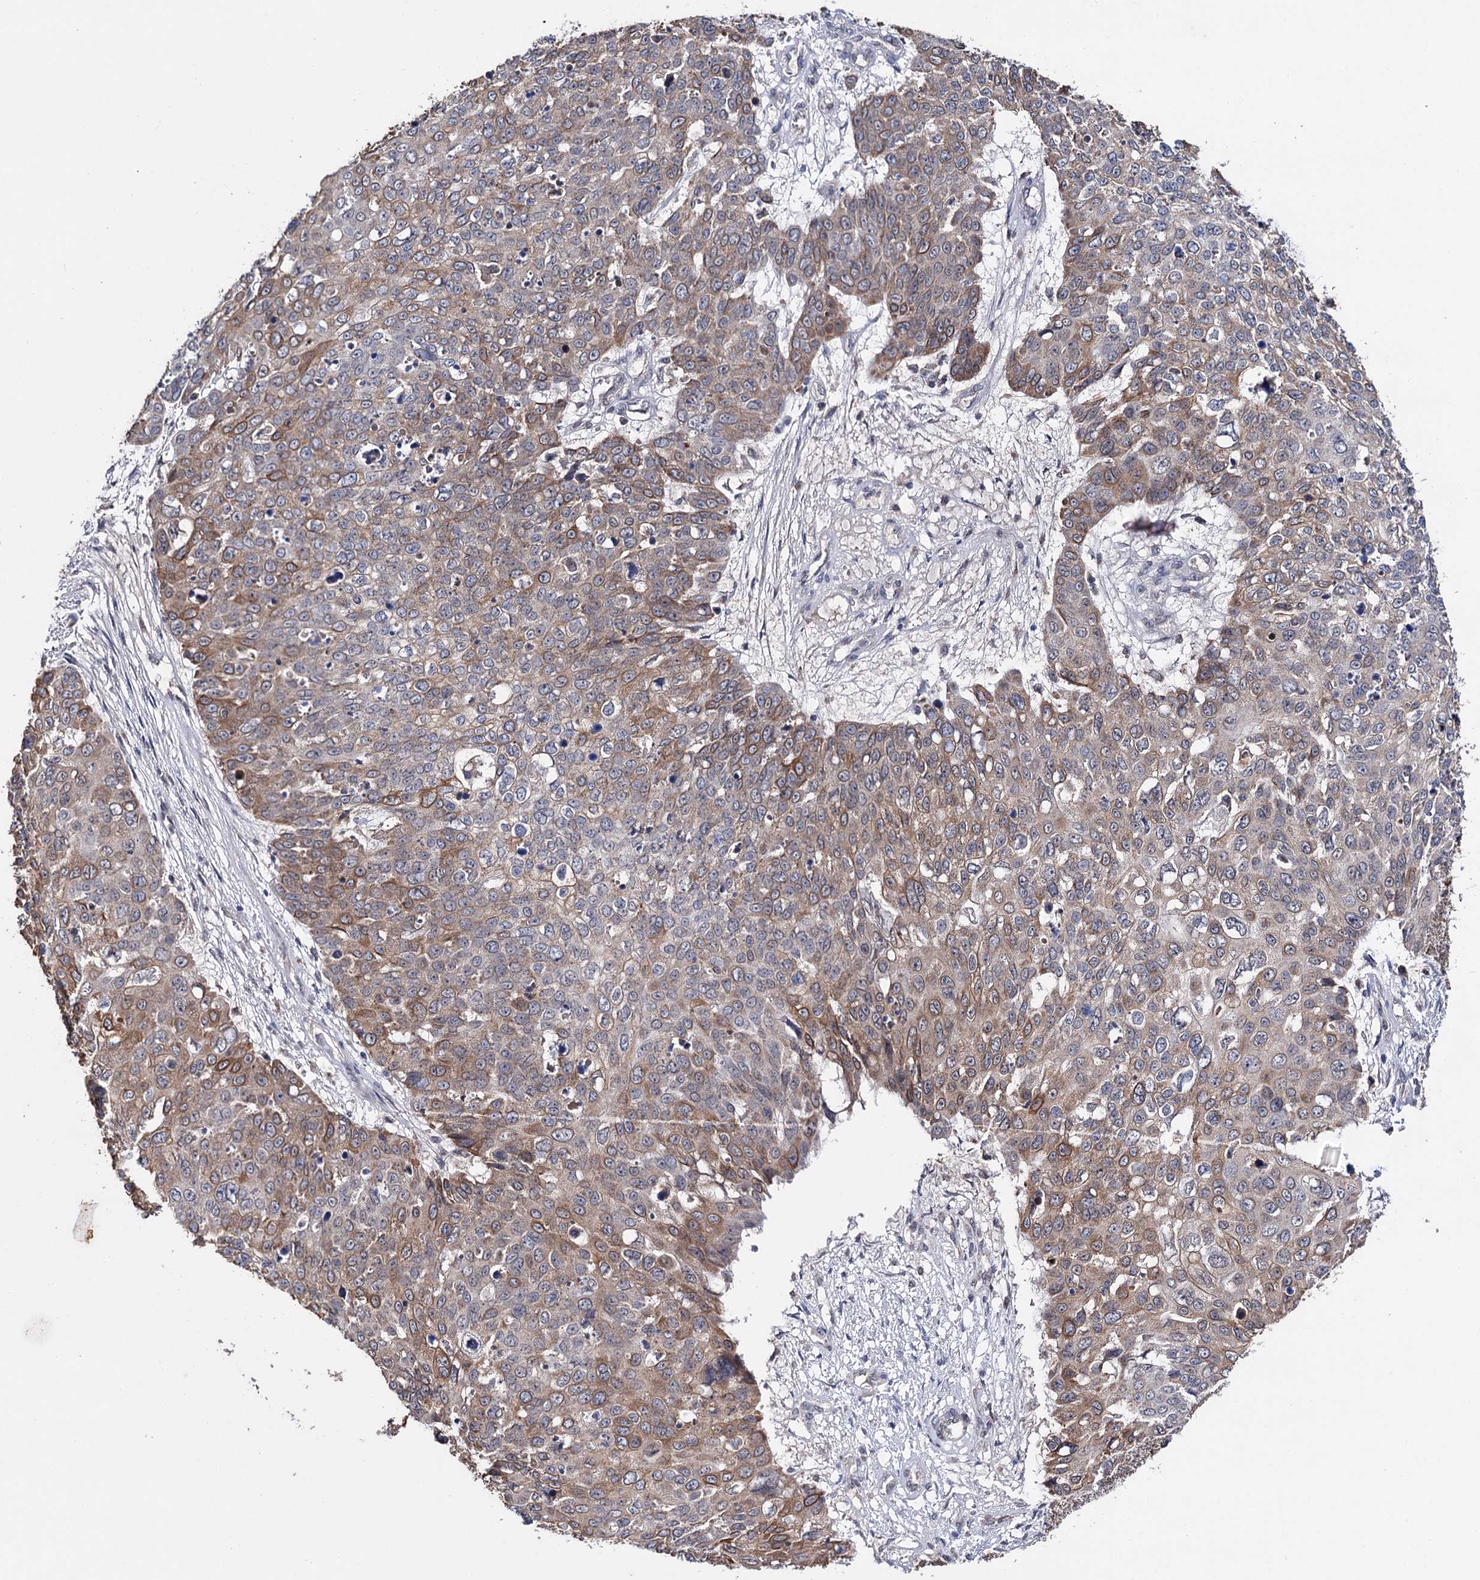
{"staining": {"intensity": "moderate", "quantity": "25%-75%", "location": "cytoplasmic/membranous"}, "tissue": "skin cancer", "cell_type": "Tumor cells", "image_type": "cancer", "snomed": [{"axis": "morphology", "description": "Squamous cell carcinoma, NOS"}, {"axis": "topography", "description": "Skin"}], "caption": "Approximately 25%-75% of tumor cells in human squamous cell carcinoma (skin) reveal moderate cytoplasmic/membranous protein positivity as visualized by brown immunohistochemical staining.", "gene": "CLPB", "patient": {"sex": "male", "age": 71}}